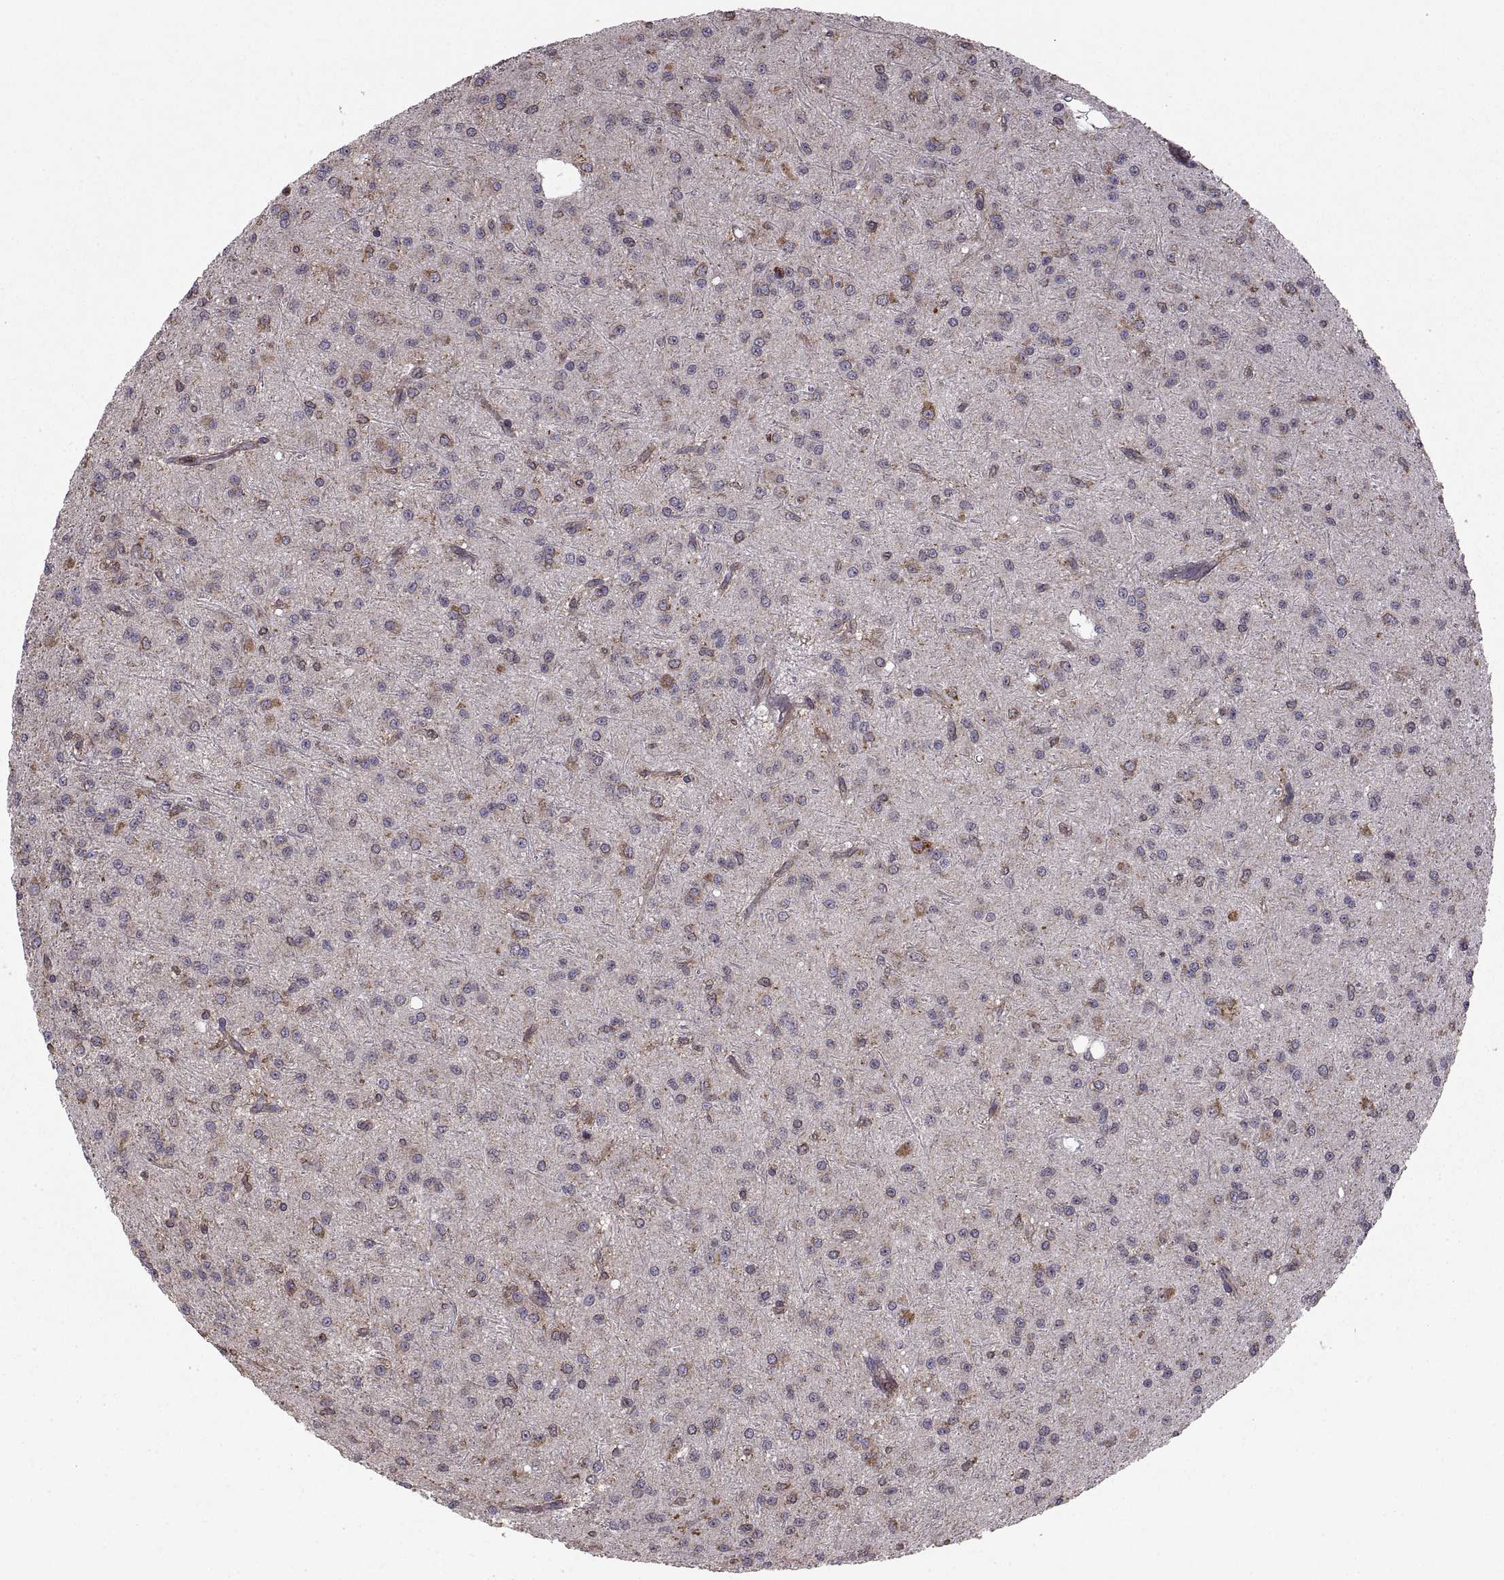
{"staining": {"intensity": "moderate", "quantity": "<25%", "location": "cytoplasmic/membranous"}, "tissue": "glioma", "cell_type": "Tumor cells", "image_type": "cancer", "snomed": [{"axis": "morphology", "description": "Glioma, malignant, Low grade"}, {"axis": "topography", "description": "Brain"}], "caption": "An immunohistochemistry (IHC) image of neoplastic tissue is shown. Protein staining in brown shows moderate cytoplasmic/membranous positivity in low-grade glioma (malignant) within tumor cells. (DAB (3,3'-diaminobenzidine) = brown stain, brightfield microscopy at high magnification).", "gene": "PDIA3", "patient": {"sex": "male", "age": 27}}